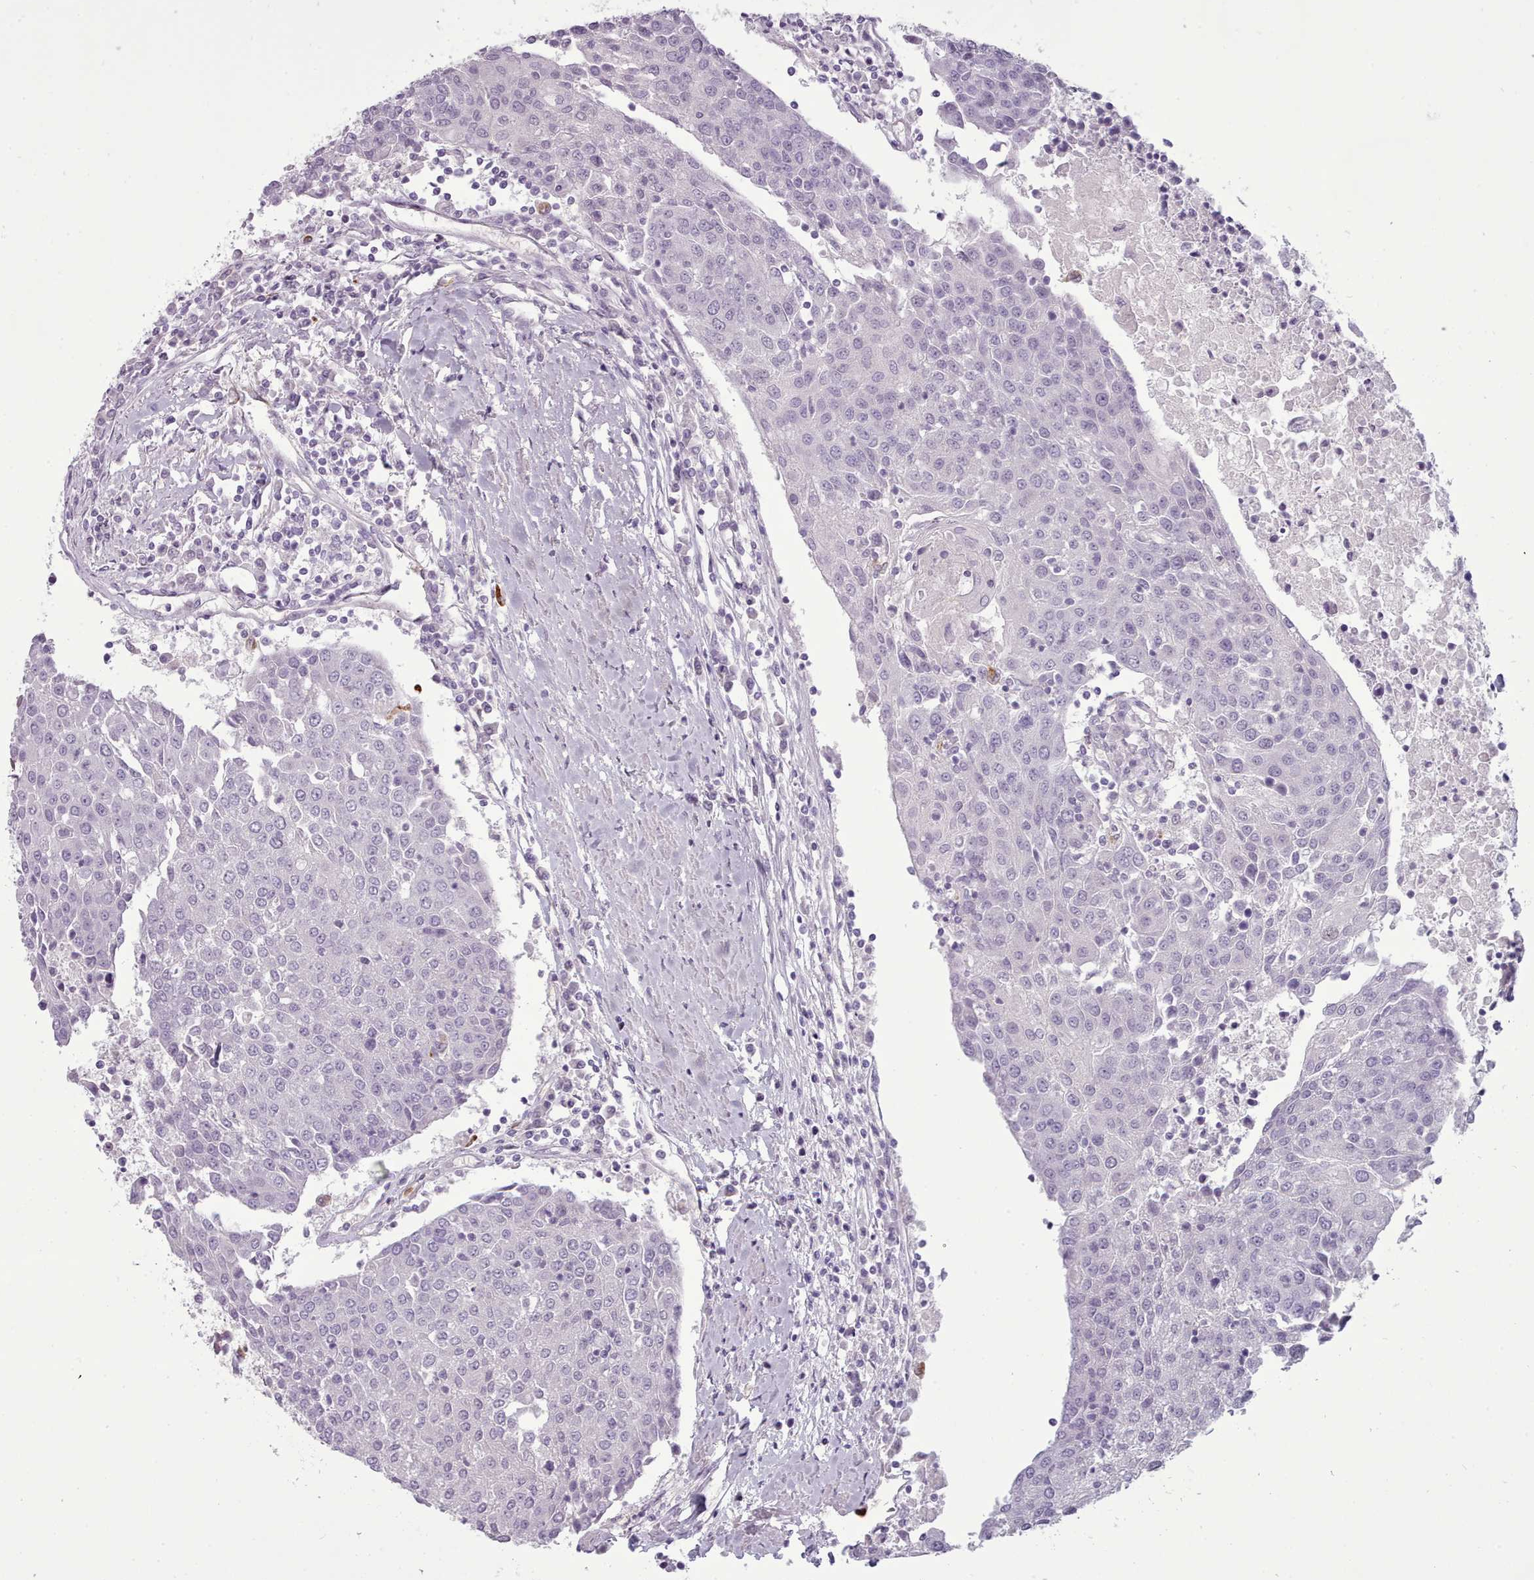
{"staining": {"intensity": "negative", "quantity": "none", "location": "none"}, "tissue": "urothelial cancer", "cell_type": "Tumor cells", "image_type": "cancer", "snomed": [{"axis": "morphology", "description": "Urothelial carcinoma, High grade"}, {"axis": "topography", "description": "Urinary bladder"}], "caption": "A micrograph of urothelial carcinoma (high-grade) stained for a protein shows no brown staining in tumor cells. (Brightfield microscopy of DAB (3,3'-diaminobenzidine) immunohistochemistry (IHC) at high magnification).", "gene": "NDST2", "patient": {"sex": "female", "age": 85}}